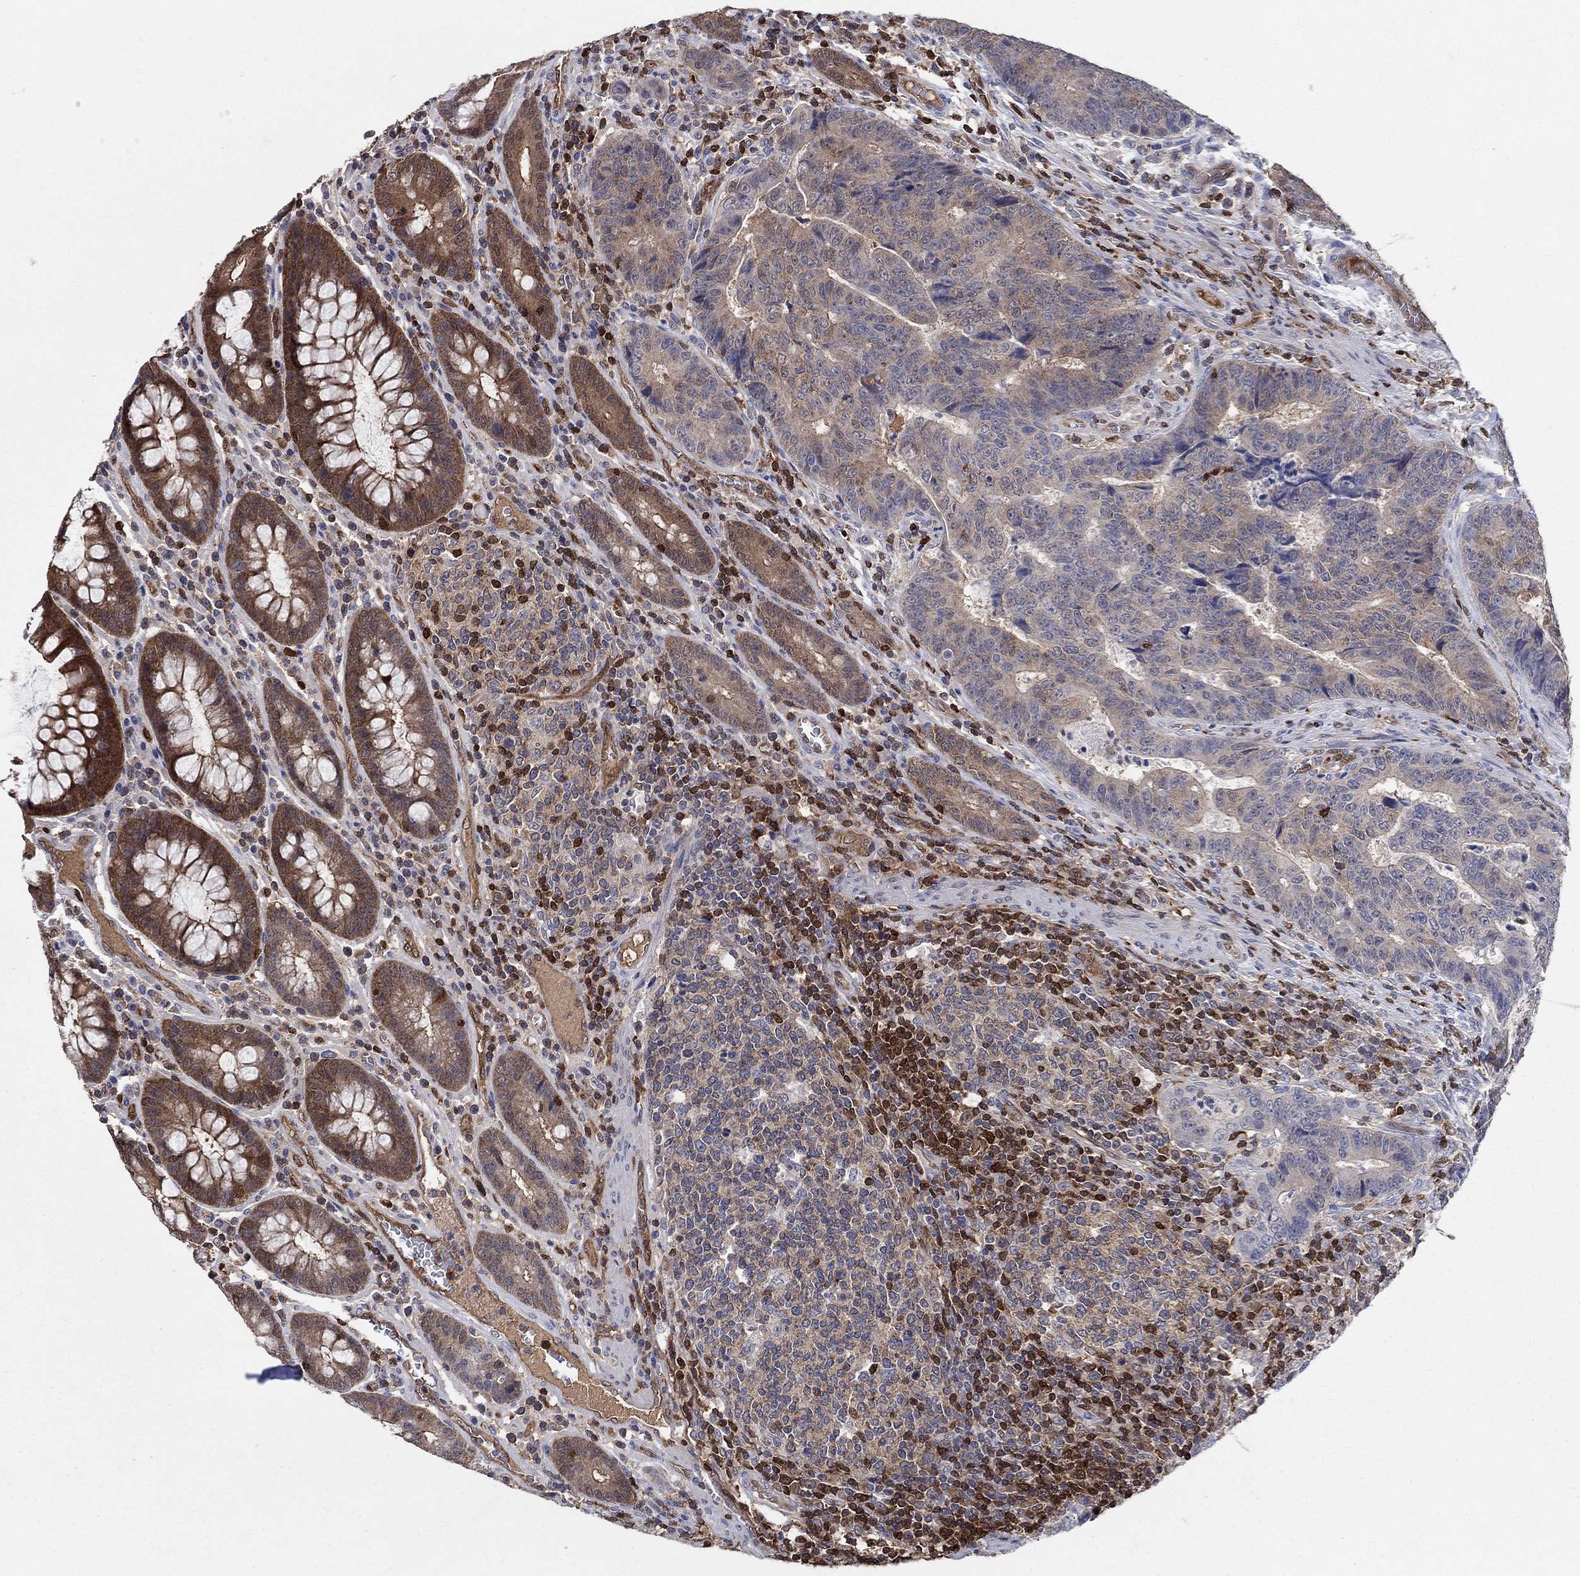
{"staining": {"intensity": "weak", "quantity": "25%-75%", "location": "cytoplasmic/membranous"}, "tissue": "colorectal cancer", "cell_type": "Tumor cells", "image_type": "cancer", "snomed": [{"axis": "morphology", "description": "Adenocarcinoma, NOS"}, {"axis": "topography", "description": "Colon"}], "caption": "Immunohistochemical staining of human colorectal cancer demonstrates weak cytoplasmic/membranous protein expression in approximately 25%-75% of tumor cells. The protein of interest is shown in brown color, while the nuclei are stained blue.", "gene": "AGFG2", "patient": {"sex": "female", "age": 48}}